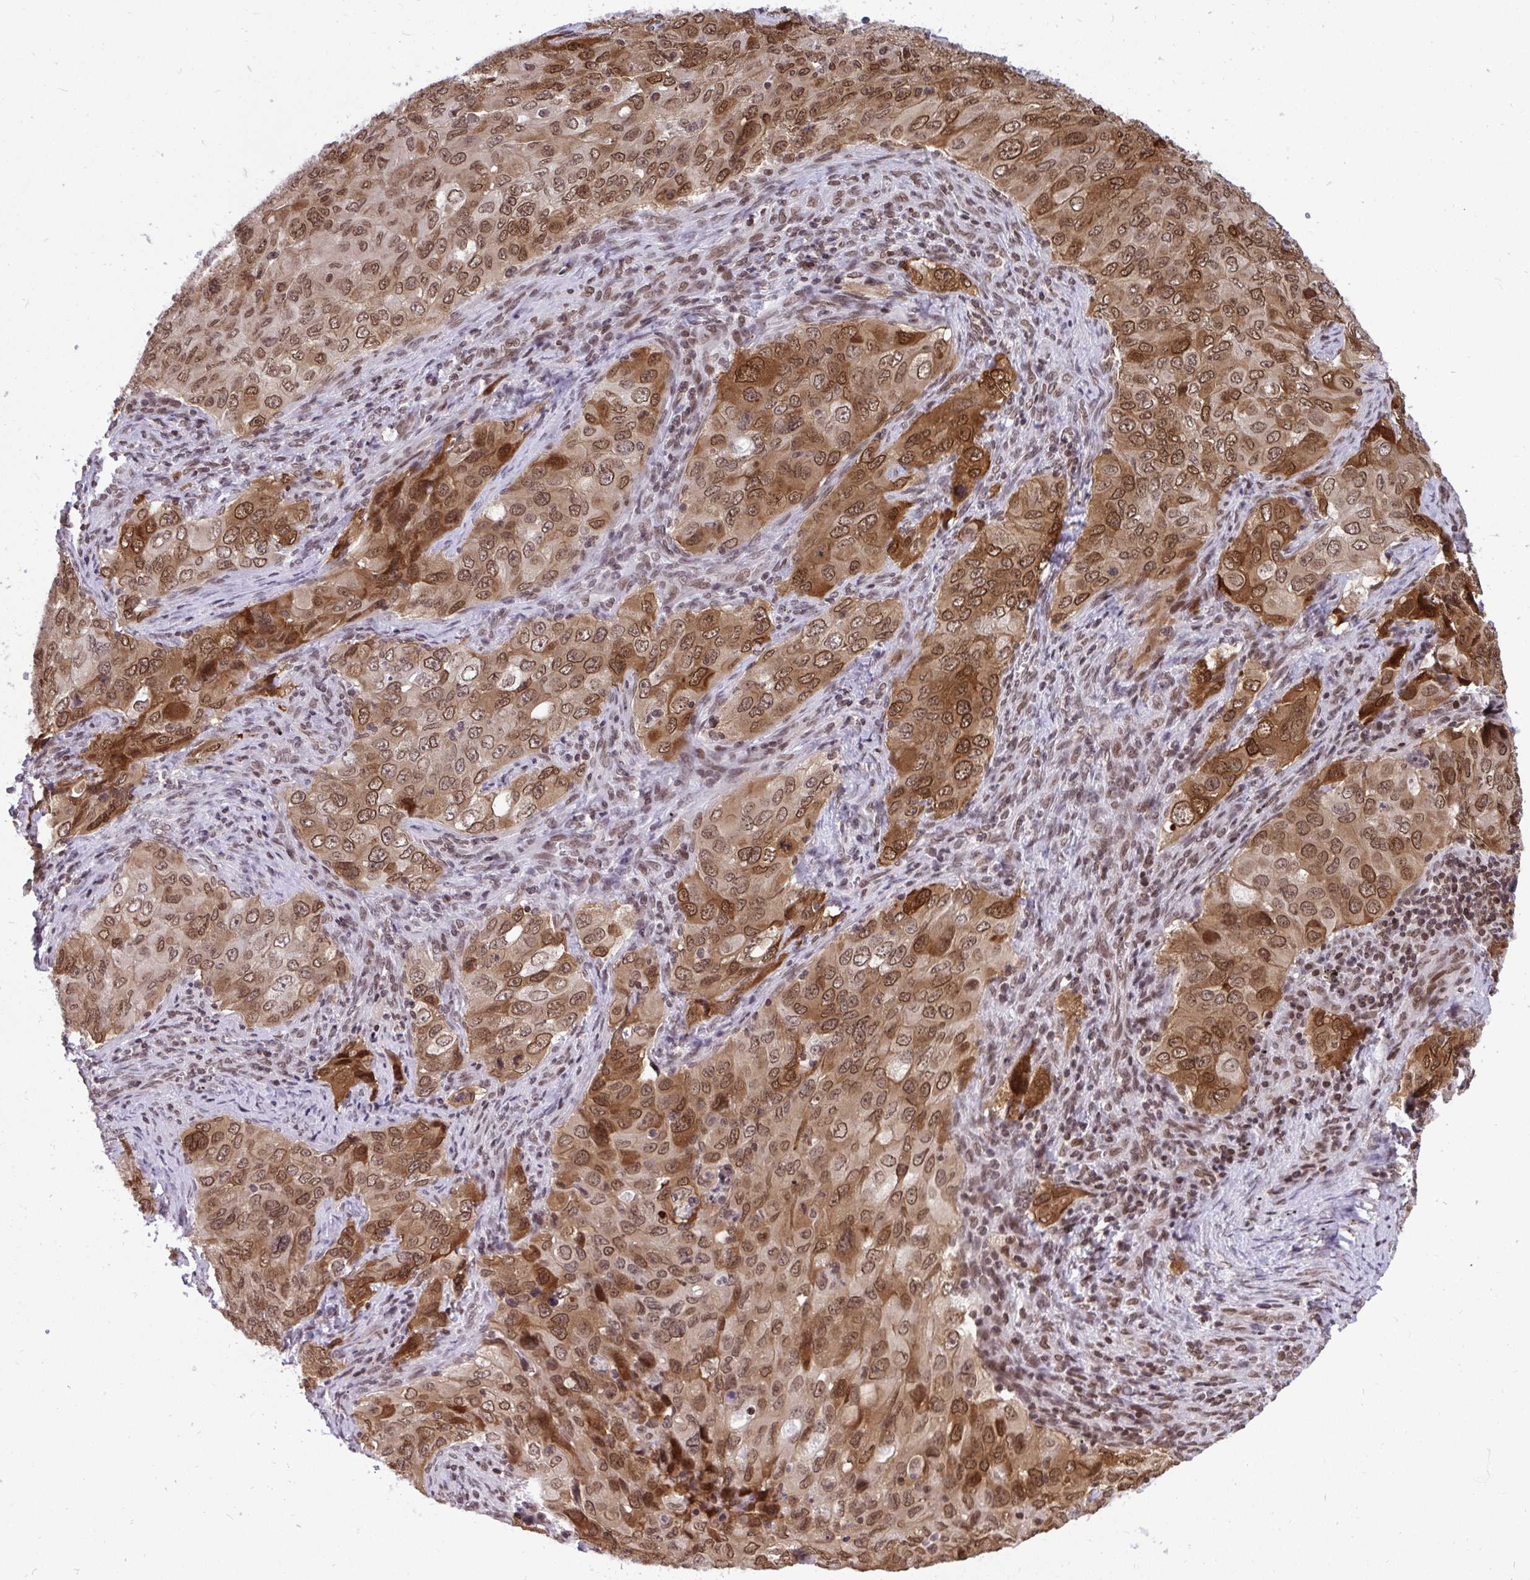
{"staining": {"intensity": "moderate", "quantity": ">75%", "location": "cytoplasmic/membranous,nuclear"}, "tissue": "lung cancer", "cell_type": "Tumor cells", "image_type": "cancer", "snomed": [{"axis": "morphology", "description": "Adenocarcinoma, NOS"}, {"axis": "morphology", "description": "Adenocarcinoma, metastatic, NOS"}, {"axis": "topography", "description": "Lymph node"}, {"axis": "topography", "description": "Lung"}], "caption": "Immunohistochemical staining of metastatic adenocarcinoma (lung) reveals moderate cytoplasmic/membranous and nuclear protein positivity in about >75% of tumor cells.", "gene": "JPT1", "patient": {"sex": "female", "age": 42}}